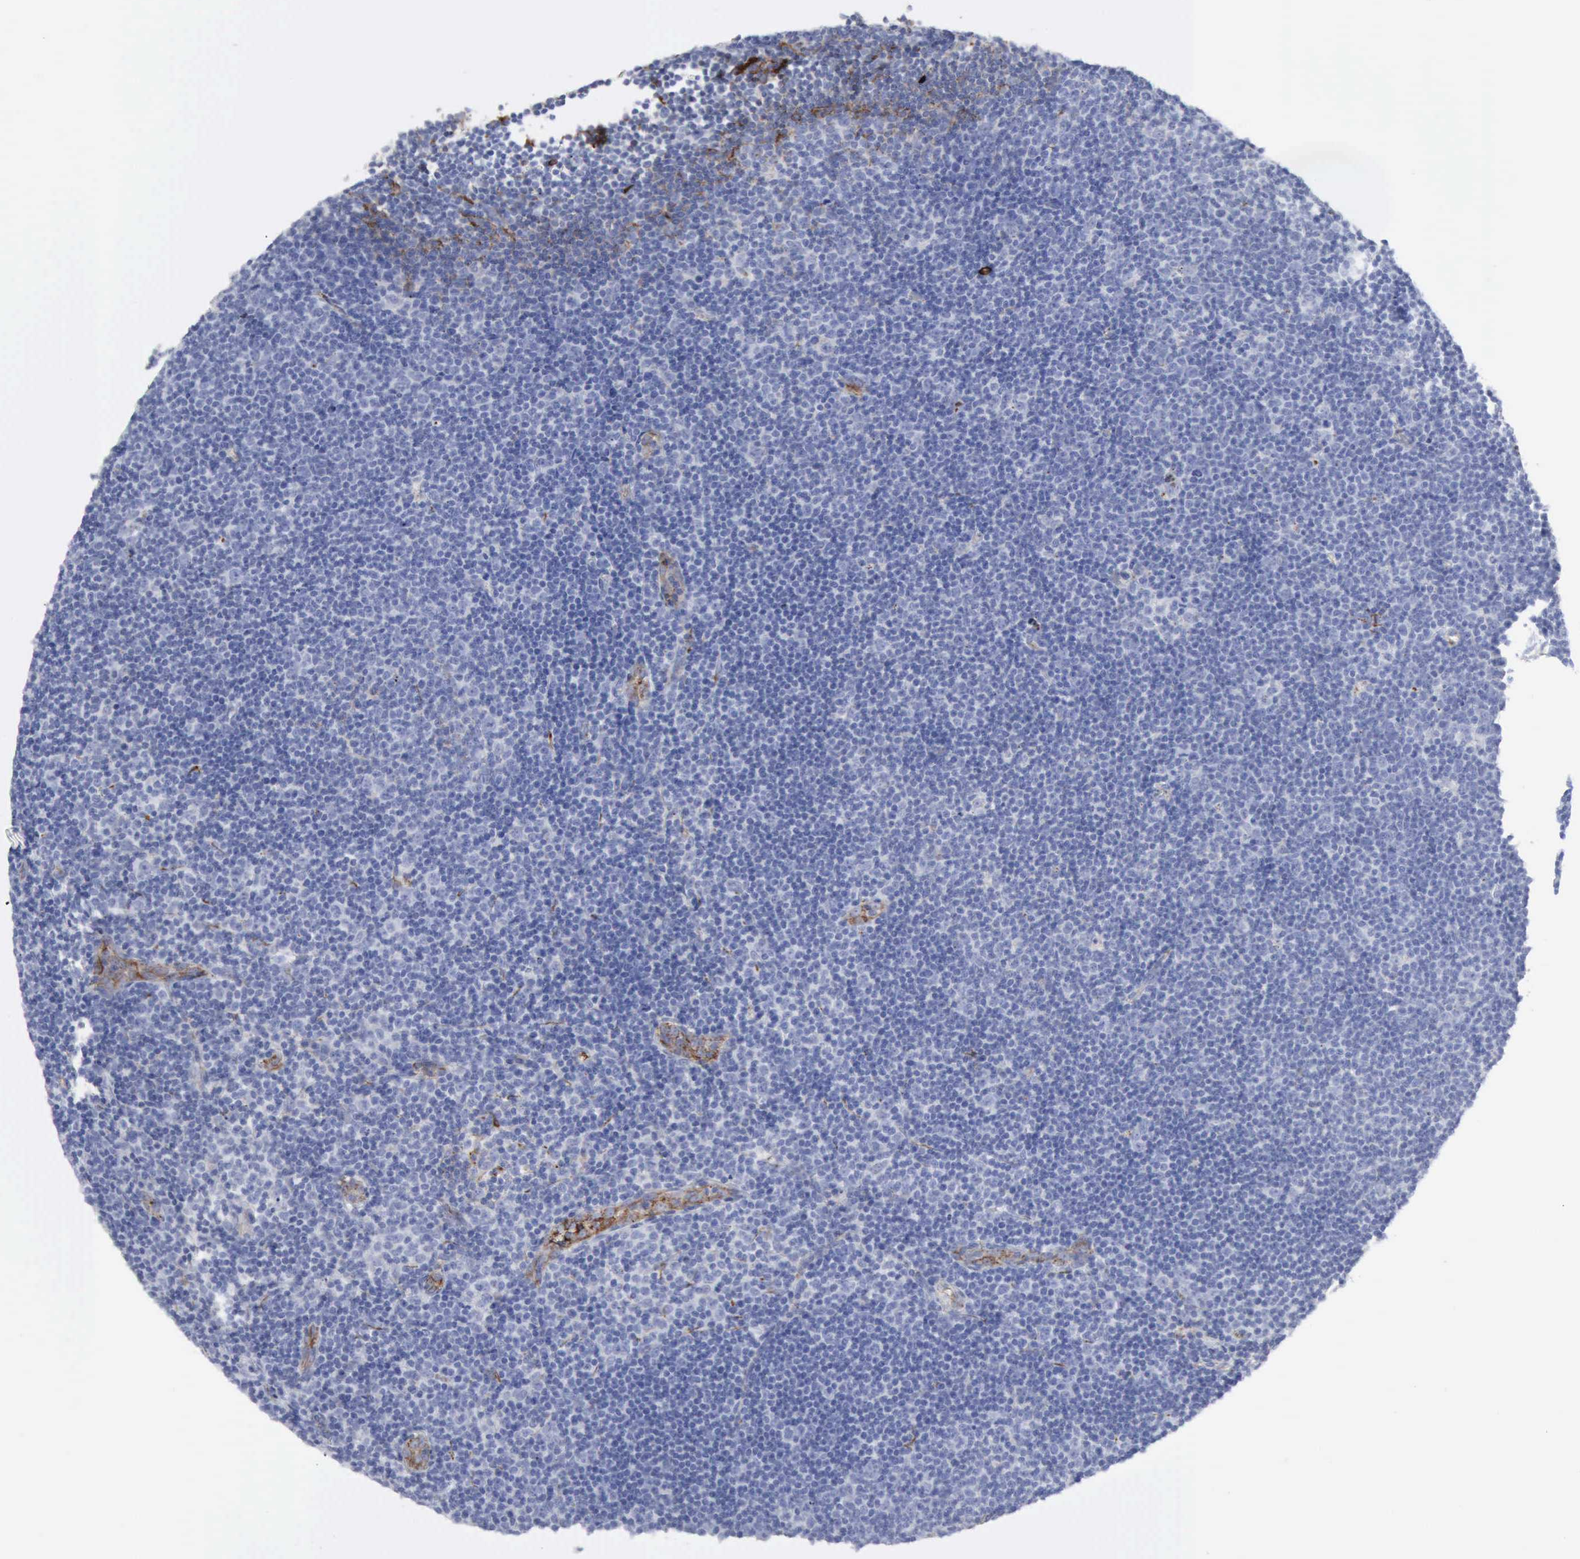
{"staining": {"intensity": "negative", "quantity": "none", "location": "none"}, "tissue": "lymphoma", "cell_type": "Tumor cells", "image_type": "cancer", "snomed": [{"axis": "morphology", "description": "Malignant lymphoma, non-Hodgkin's type, Low grade"}, {"axis": "topography", "description": "Lymph node"}], "caption": "The micrograph reveals no significant positivity in tumor cells of low-grade malignant lymphoma, non-Hodgkin's type.", "gene": "C4BPA", "patient": {"sex": "male", "age": 49}}